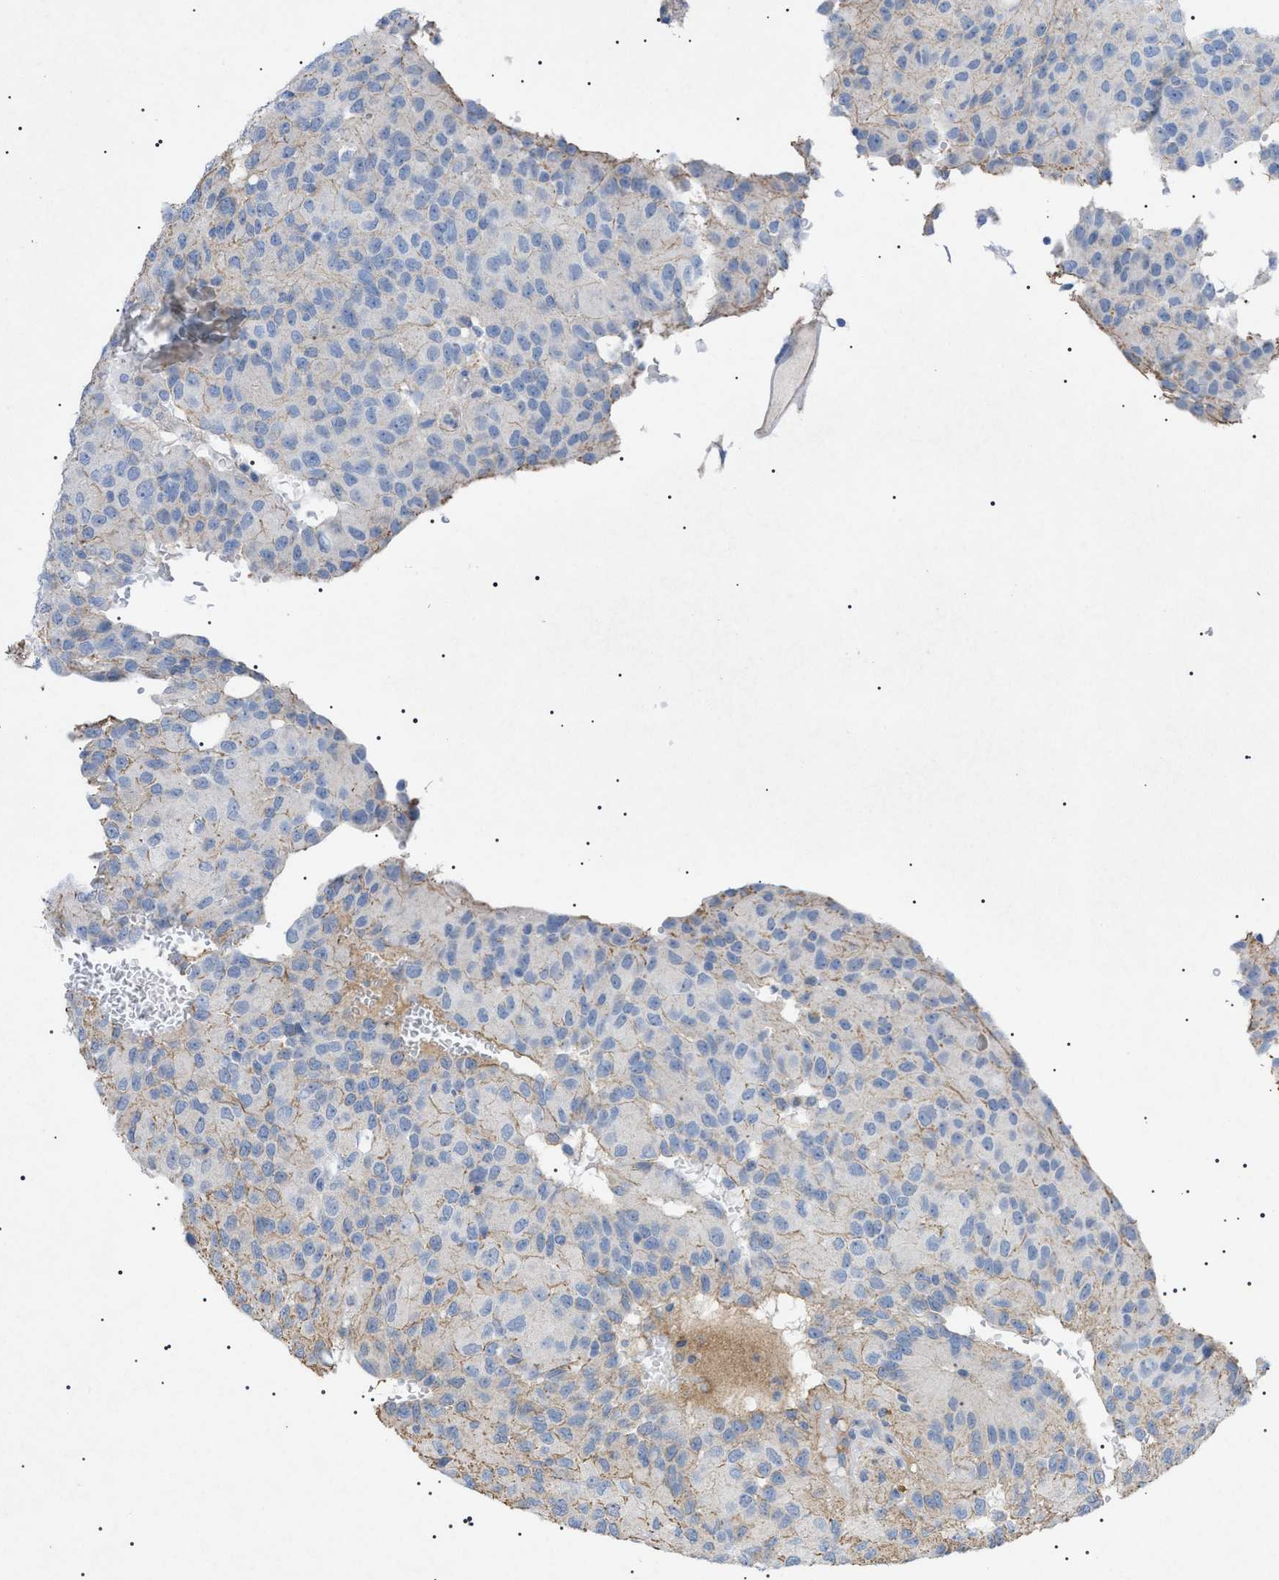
{"staining": {"intensity": "negative", "quantity": "none", "location": "none"}, "tissue": "glioma", "cell_type": "Tumor cells", "image_type": "cancer", "snomed": [{"axis": "morphology", "description": "Glioma, malignant, High grade"}, {"axis": "topography", "description": "Brain"}], "caption": "The image reveals no staining of tumor cells in glioma.", "gene": "ADAMTS1", "patient": {"sex": "male", "age": 32}}